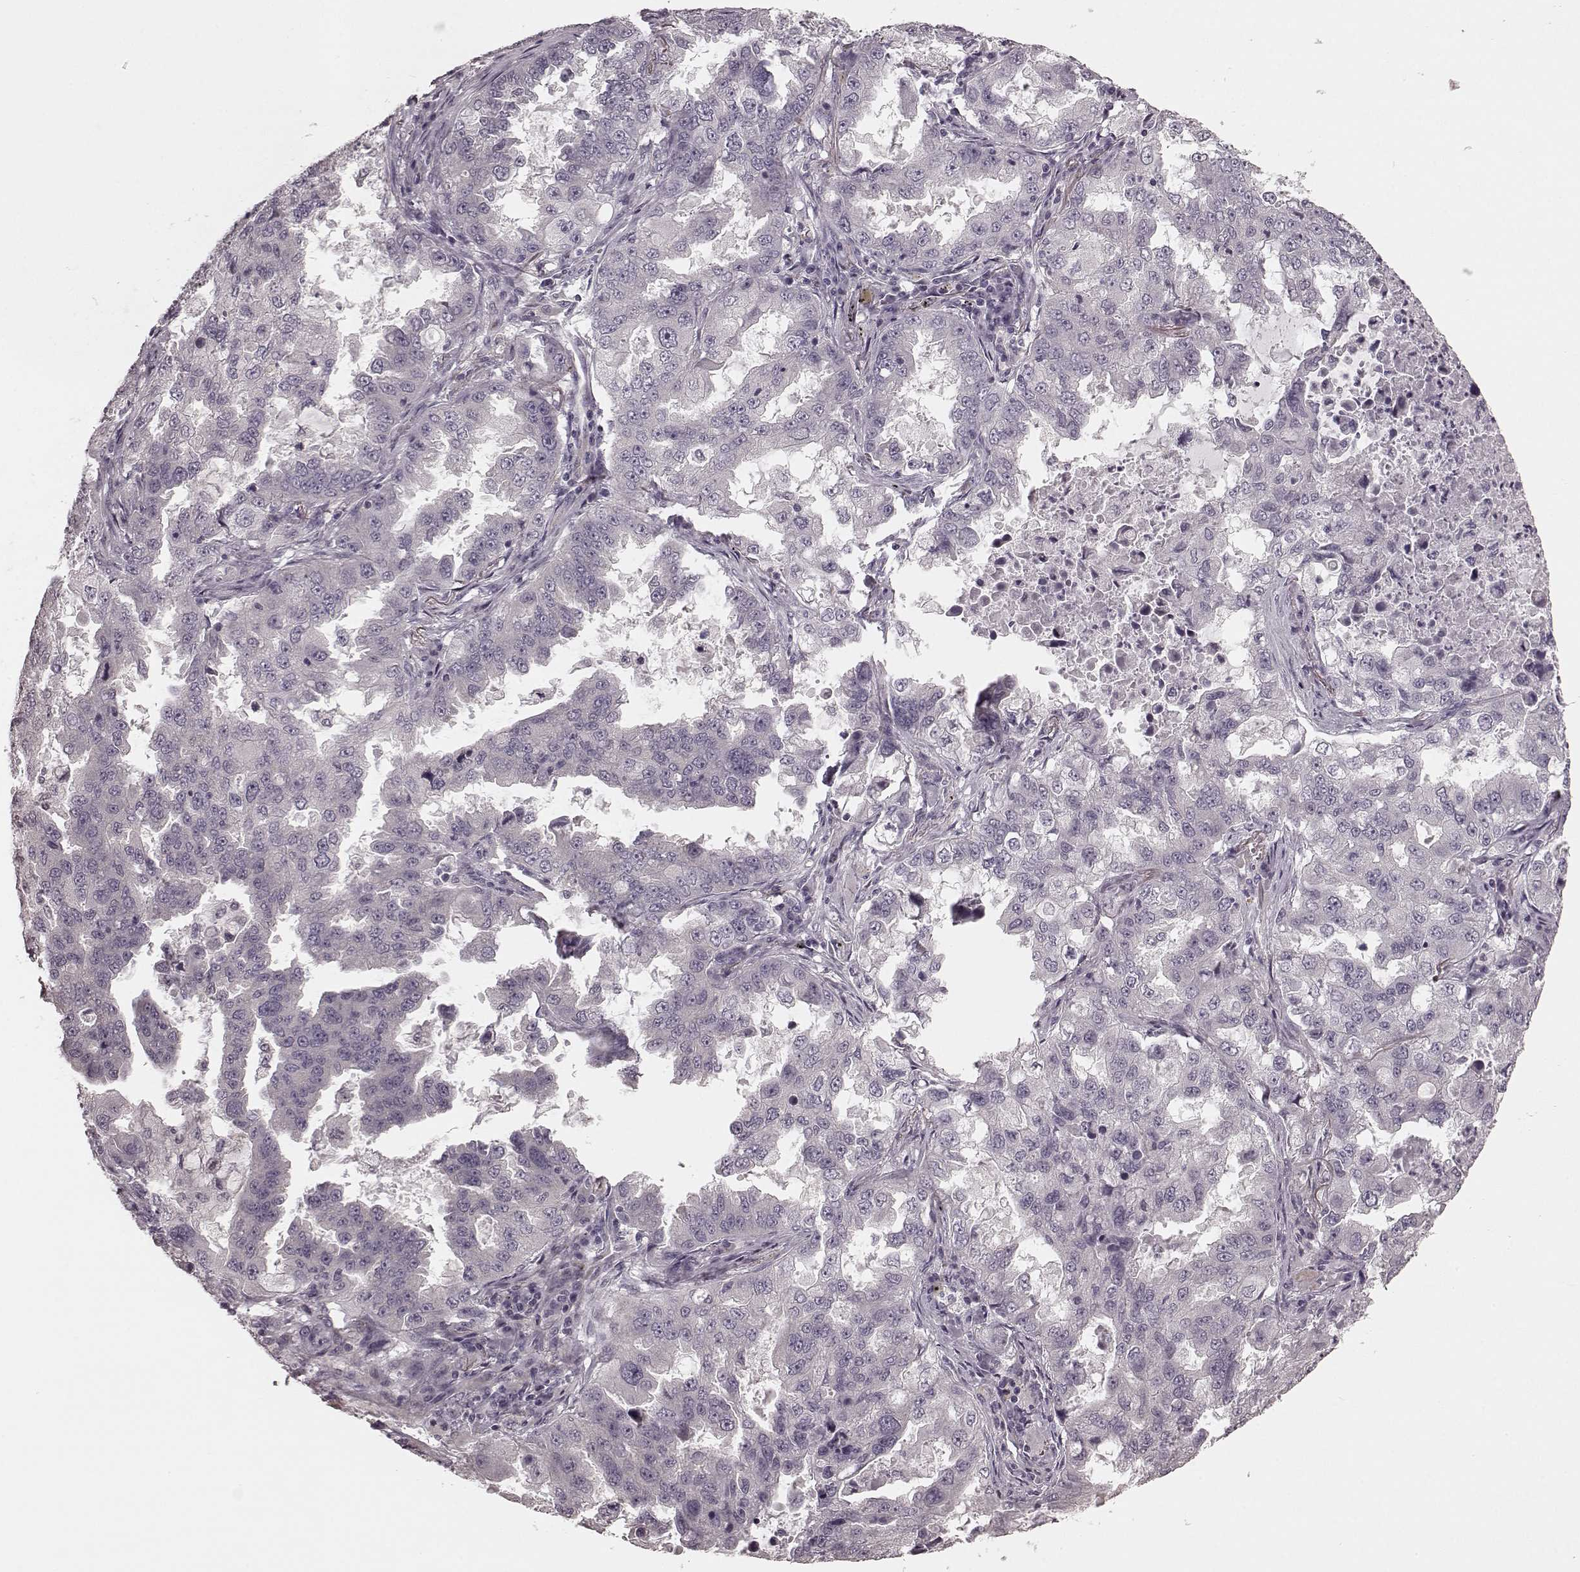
{"staining": {"intensity": "negative", "quantity": "none", "location": "none"}, "tissue": "lung cancer", "cell_type": "Tumor cells", "image_type": "cancer", "snomed": [{"axis": "morphology", "description": "Adenocarcinoma, NOS"}, {"axis": "topography", "description": "Lung"}], "caption": "Tumor cells show no significant protein staining in lung cancer.", "gene": "PRKCE", "patient": {"sex": "female", "age": 61}}